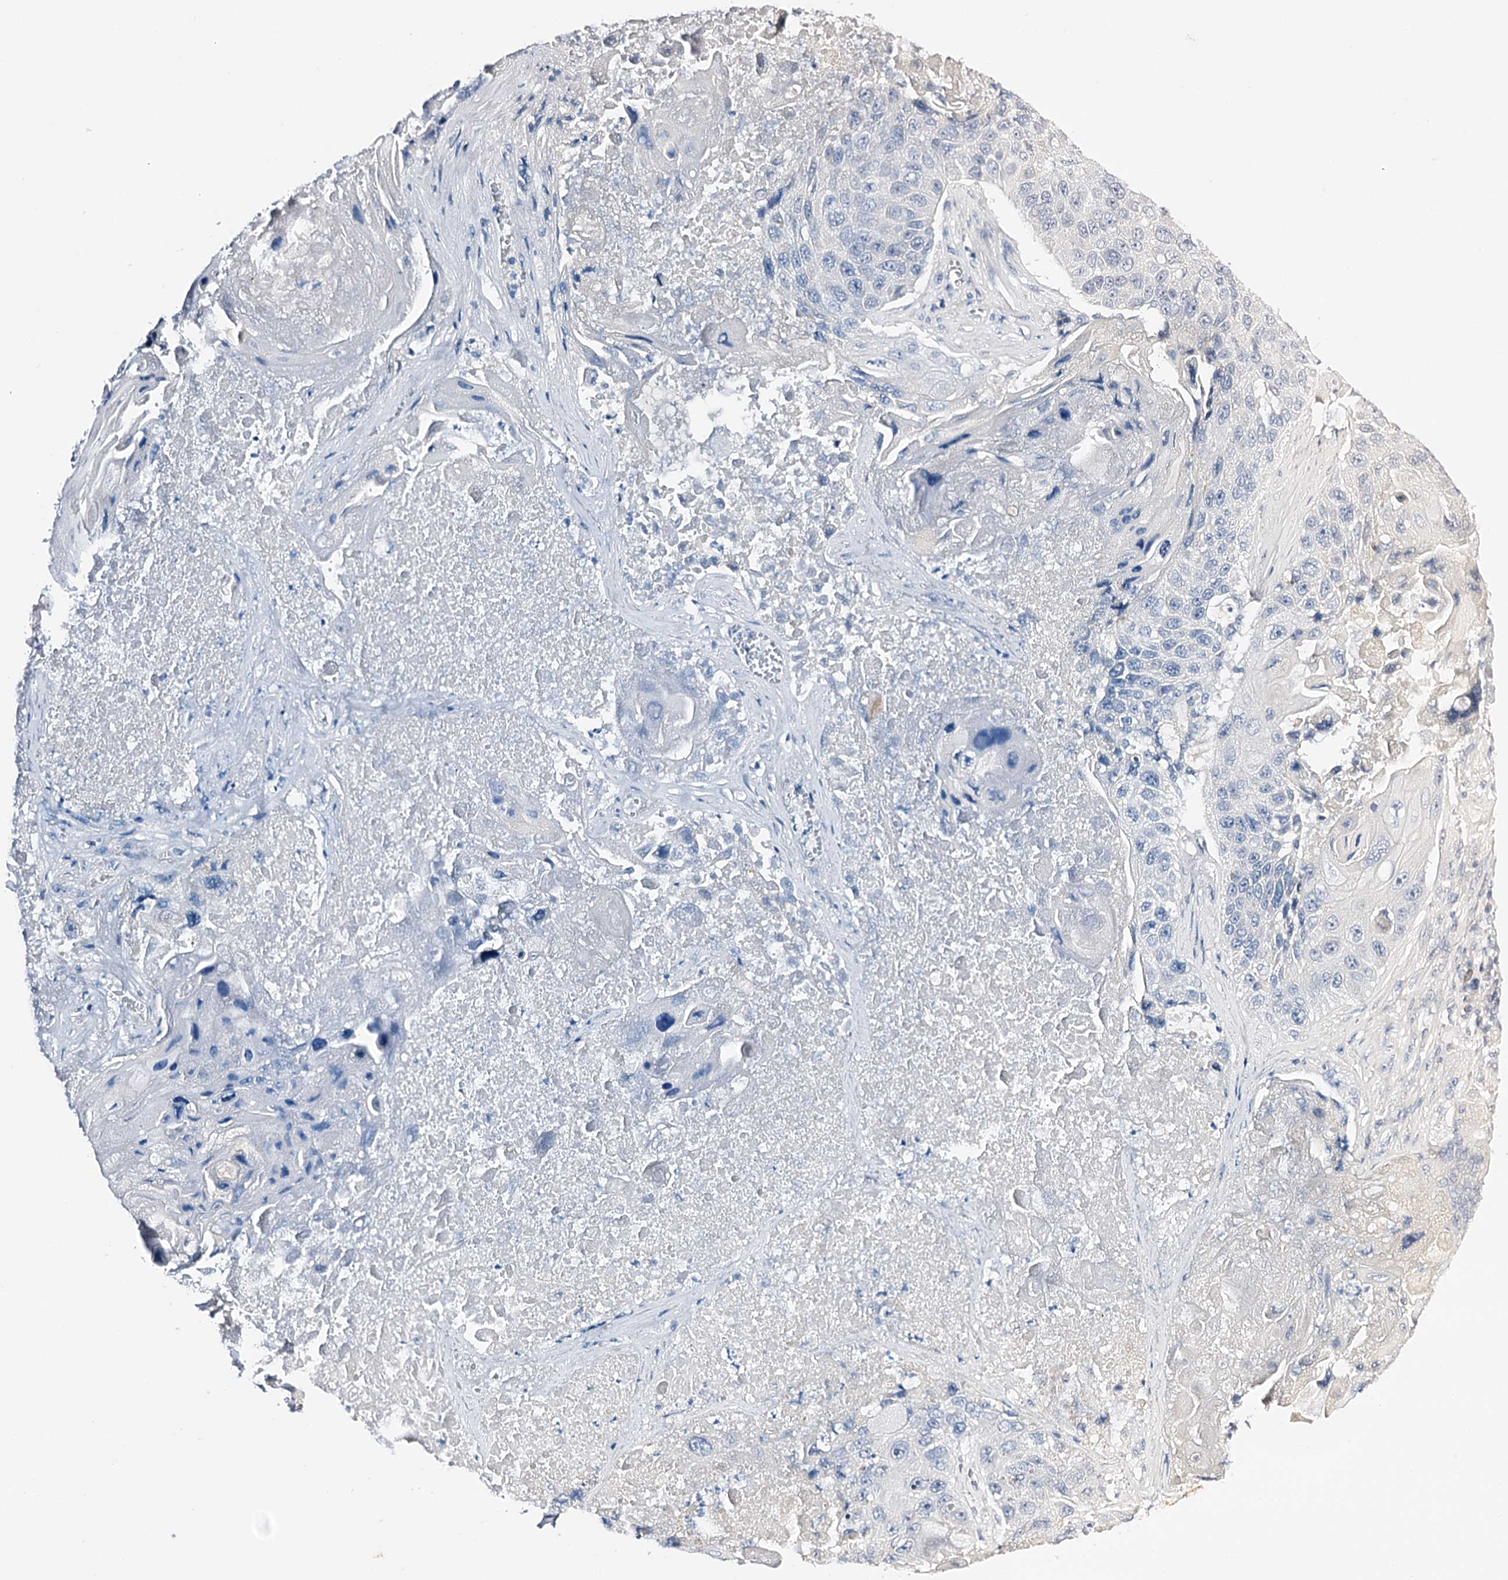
{"staining": {"intensity": "negative", "quantity": "none", "location": "none"}, "tissue": "lung cancer", "cell_type": "Tumor cells", "image_type": "cancer", "snomed": [{"axis": "morphology", "description": "Squamous cell carcinoma, NOS"}, {"axis": "topography", "description": "Lung"}], "caption": "Immunohistochemistry micrograph of neoplastic tissue: human lung cancer stained with DAB displays no significant protein expression in tumor cells.", "gene": "C1QTNF4", "patient": {"sex": "male", "age": 61}}